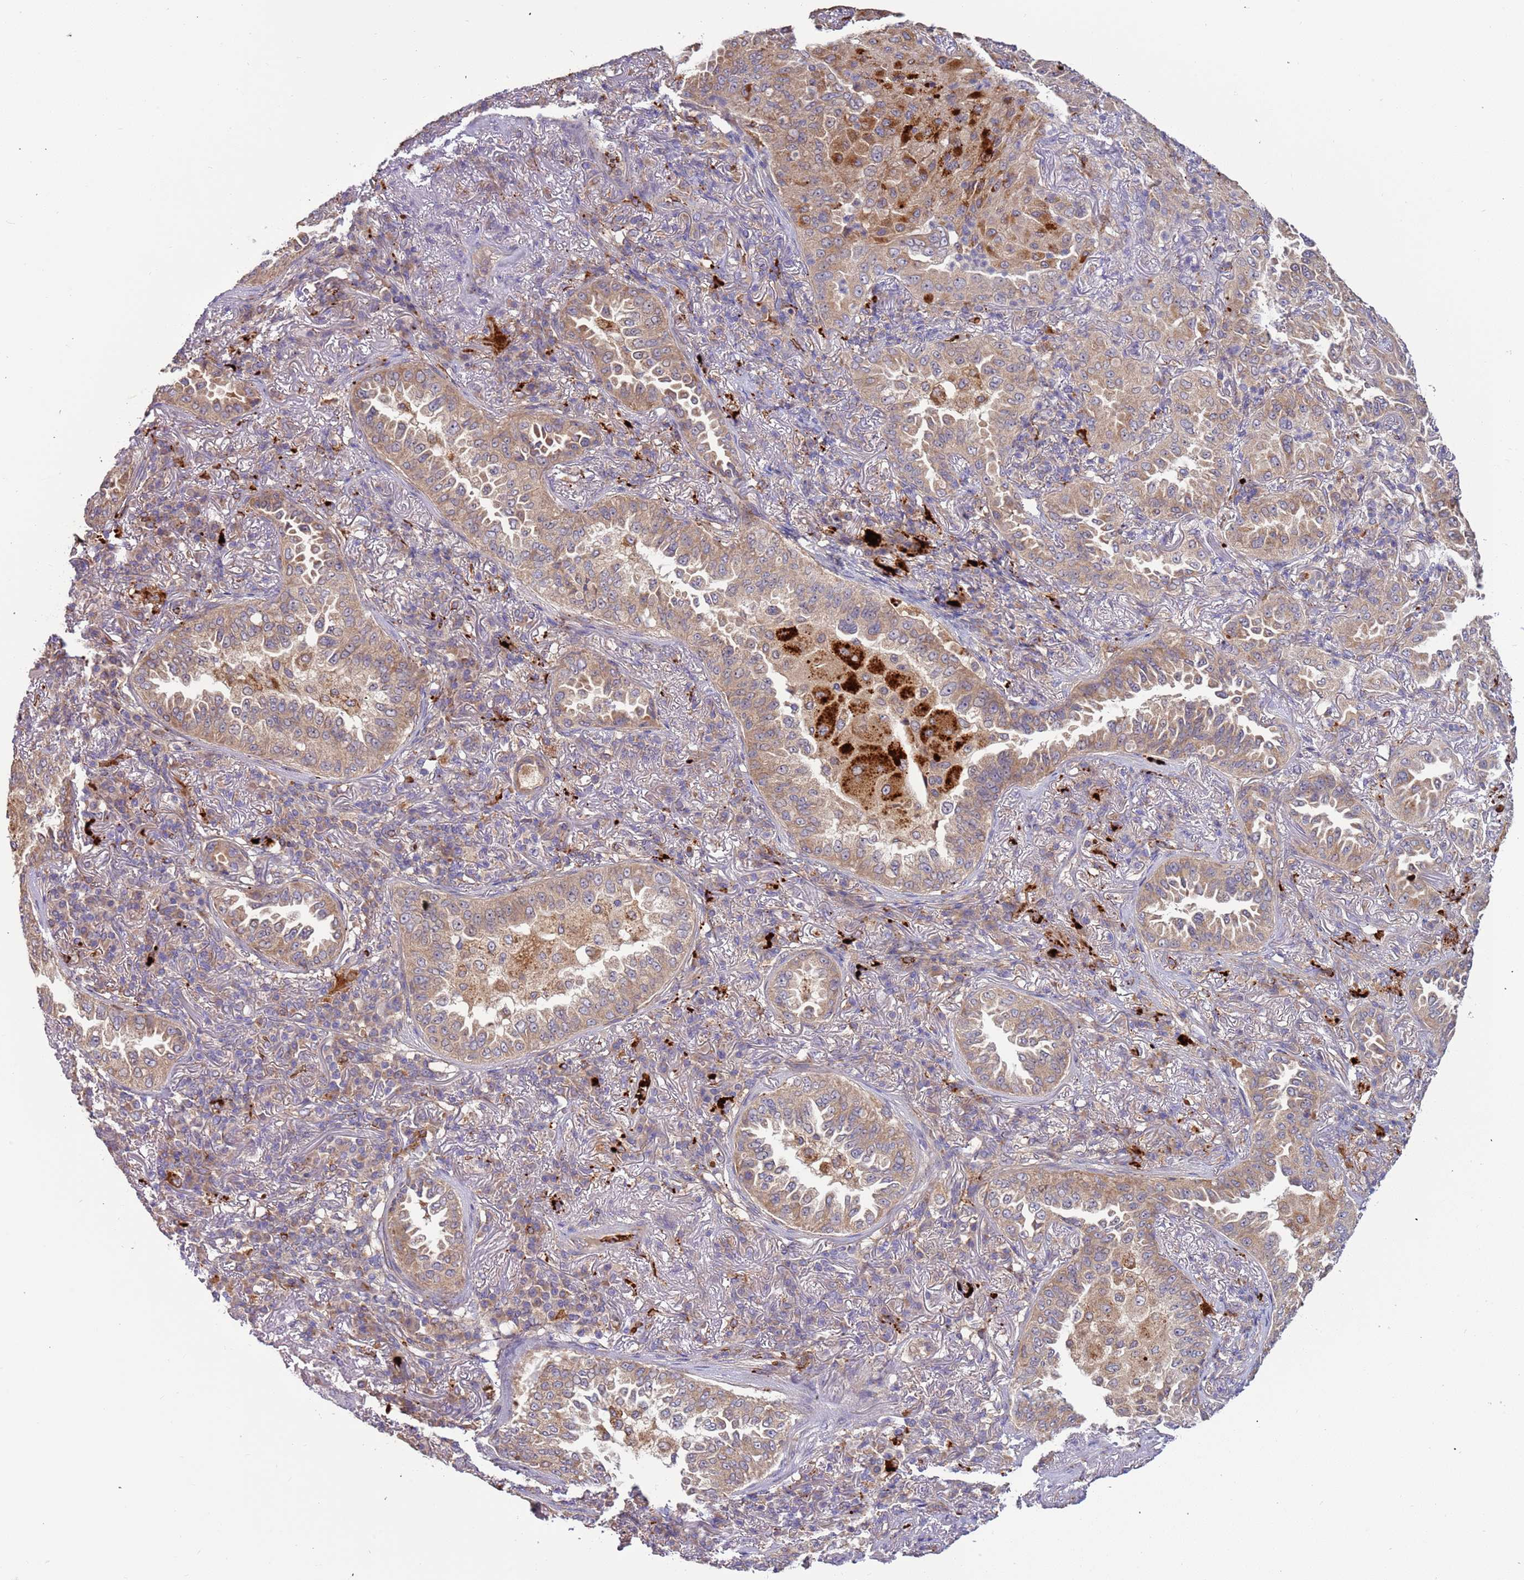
{"staining": {"intensity": "moderate", "quantity": ">75%", "location": "cytoplasmic/membranous"}, "tissue": "lung cancer", "cell_type": "Tumor cells", "image_type": "cancer", "snomed": [{"axis": "morphology", "description": "Adenocarcinoma, NOS"}, {"axis": "topography", "description": "Lung"}], "caption": "IHC of adenocarcinoma (lung) demonstrates medium levels of moderate cytoplasmic/membranous staining in about >75% of tumor cells. The staining is performed using DAB brown chromogen to label protein expression. The nuclei are counter-stained blue using hematoxylin.", "gene": "VPS36", "patient": {"sex": "female", "age": 69}}